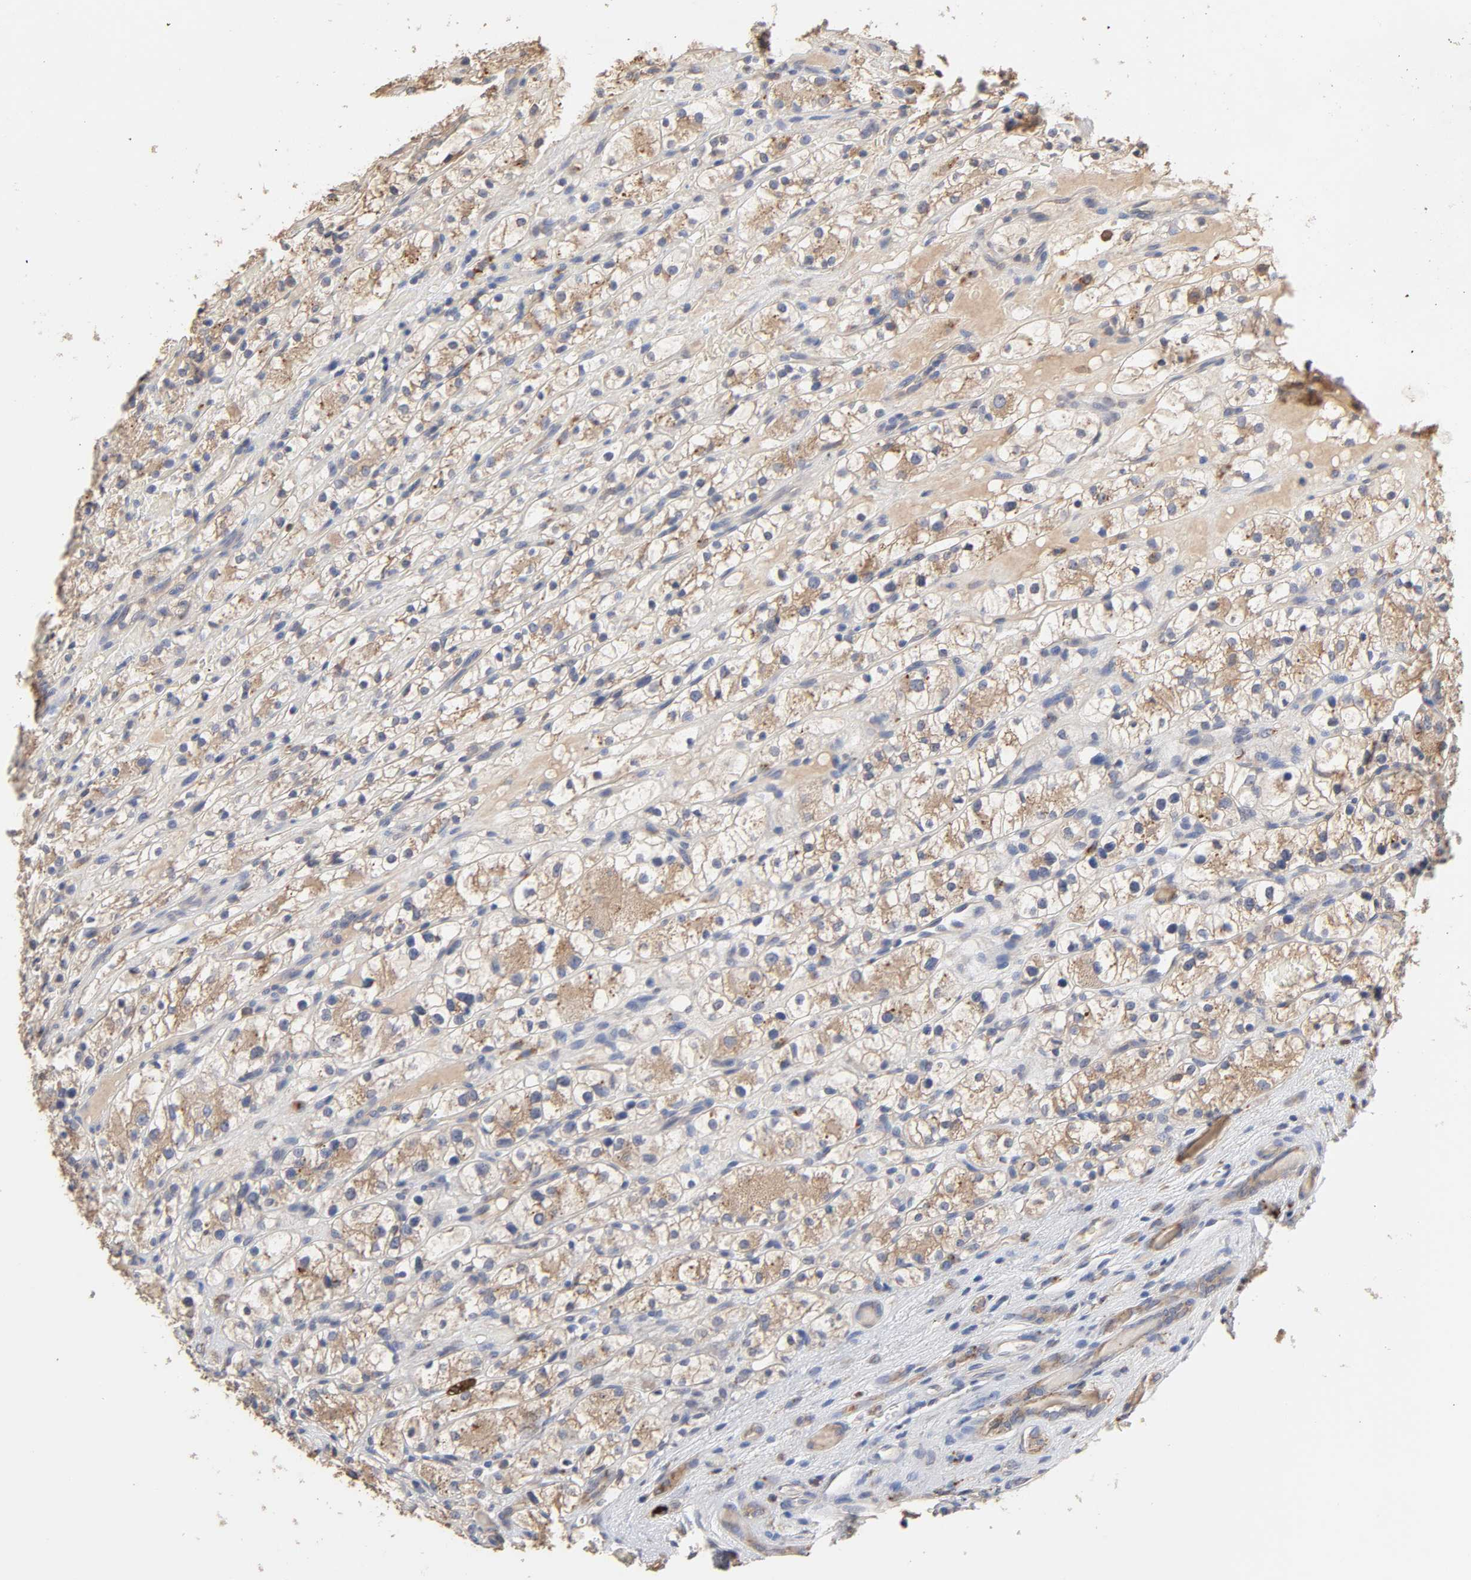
{"staining": {"intensity": "weak", "quantity": "25%-75%", "location": "cytoplasmic/membranous"}, "tissue": "renal cancer", "cell_type": "Tumor cells", "image_type": "cancer", "snomed": [{"axis": "morphology", "description": "Adenocarcinoma, NOS"}, {"axis": "topography", "description": "Kidney"}], "caption": "Immunohistochemical staining of renal cancer demonstrates low levels of weak cytoplasmic/membranous expression in about 25%-75% of tumor cells.", "gene": "EIF4G2", "patient": {"sex": "female", "age": 60}}